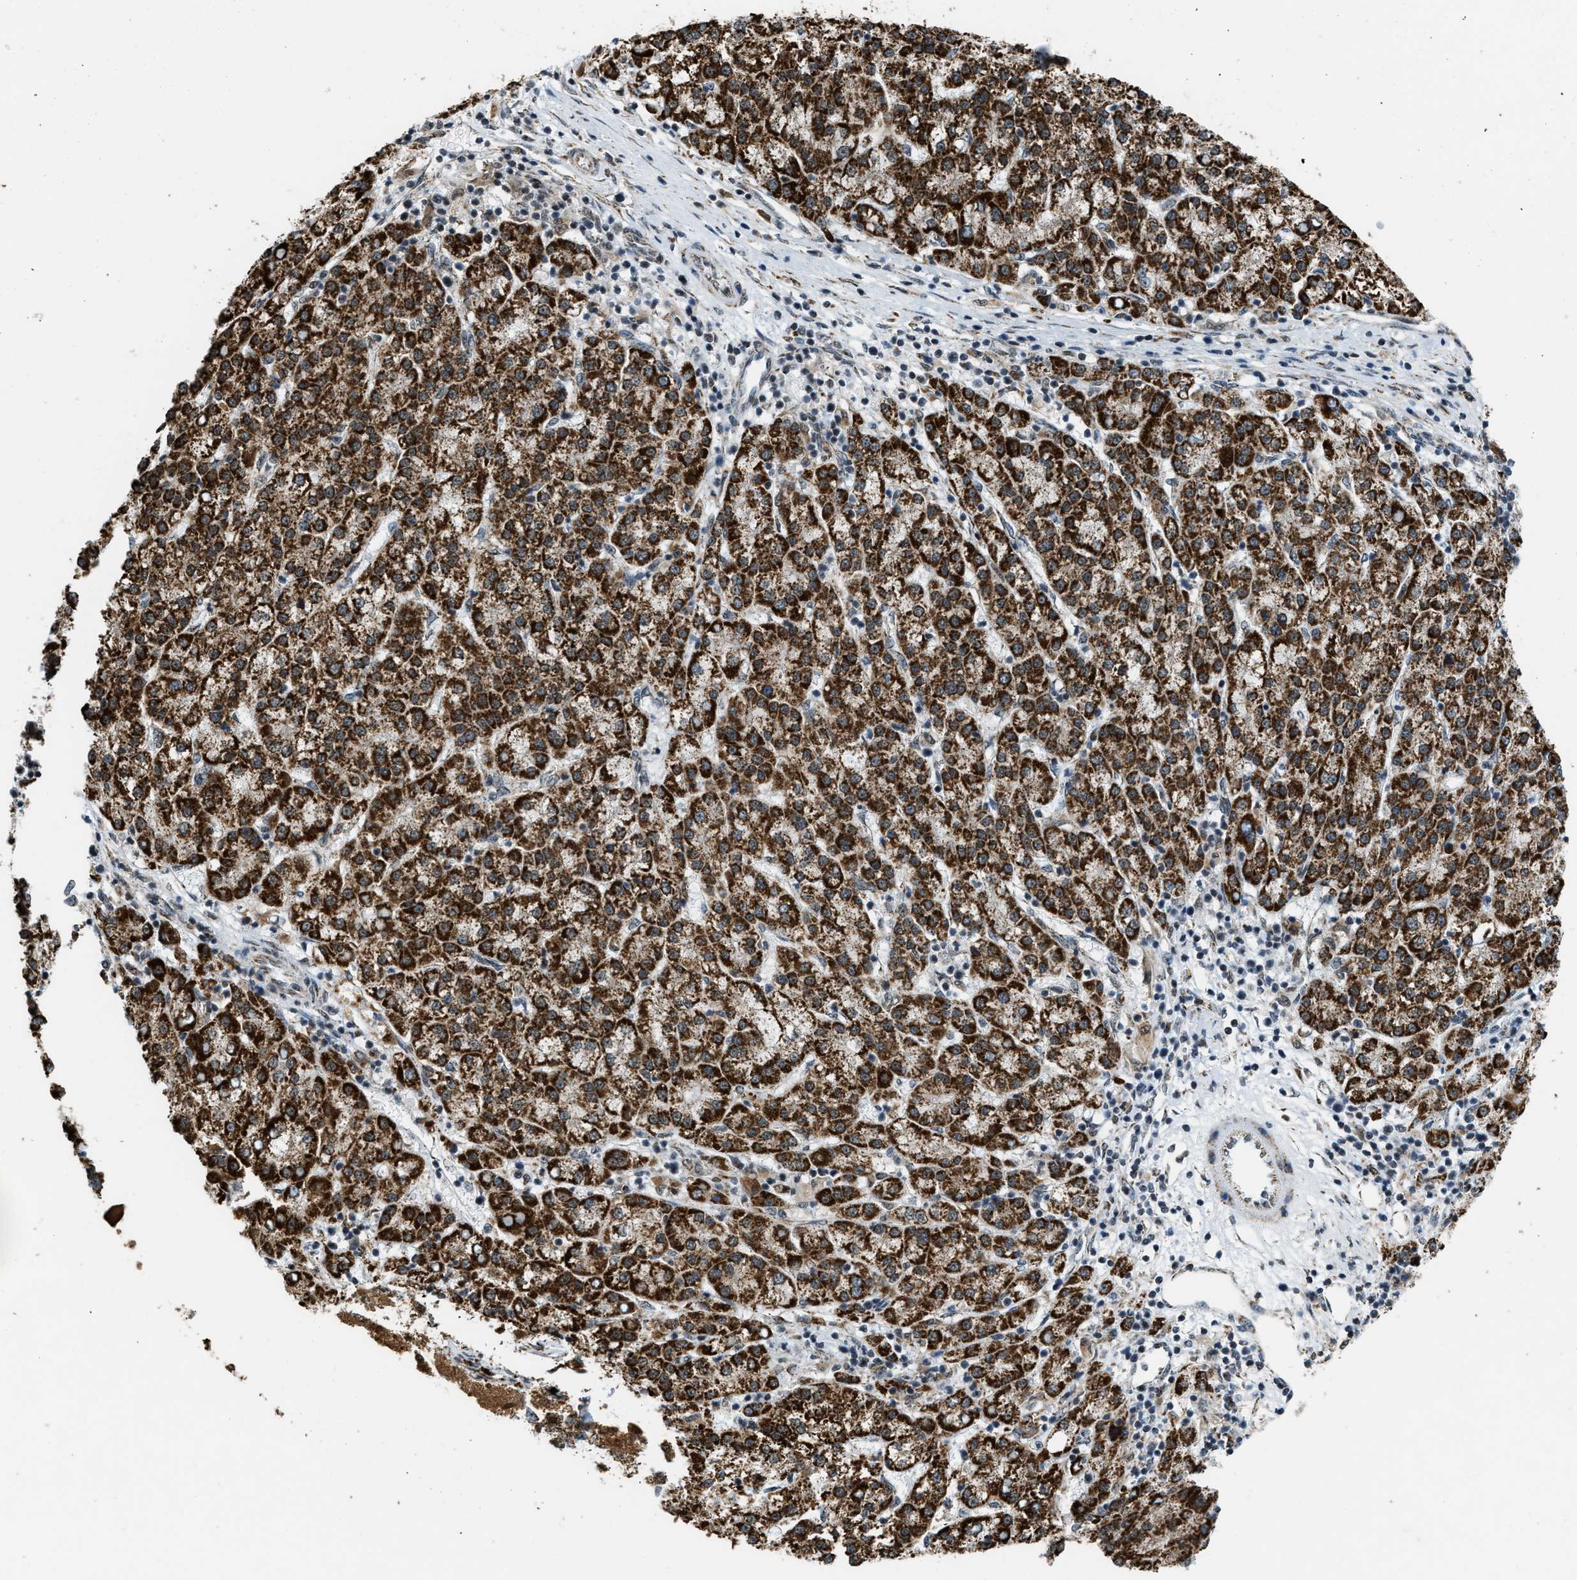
{"staining": {"intensity": "strong", "quantity": ">75%", "location": "cytoplasmic/membranous"}, "tissue": "liver cancer", "cell_type": "Tumor cells", "image_type": "cancer", "snomed": [{"axis": "morphology", "description": "Carcinoma, Hepatocellular, NOS"}, {"axis": "topography", "description": "Liver"}], "caption": "Protein expression analysis of human liver cancer (hepatocellular carcinoma) reveals strong cytoplasmic/membranous staining in approximately >75% of tumor cells.", "gene": "HIBADH", "patient": {"sex": "female", "age": 58}}